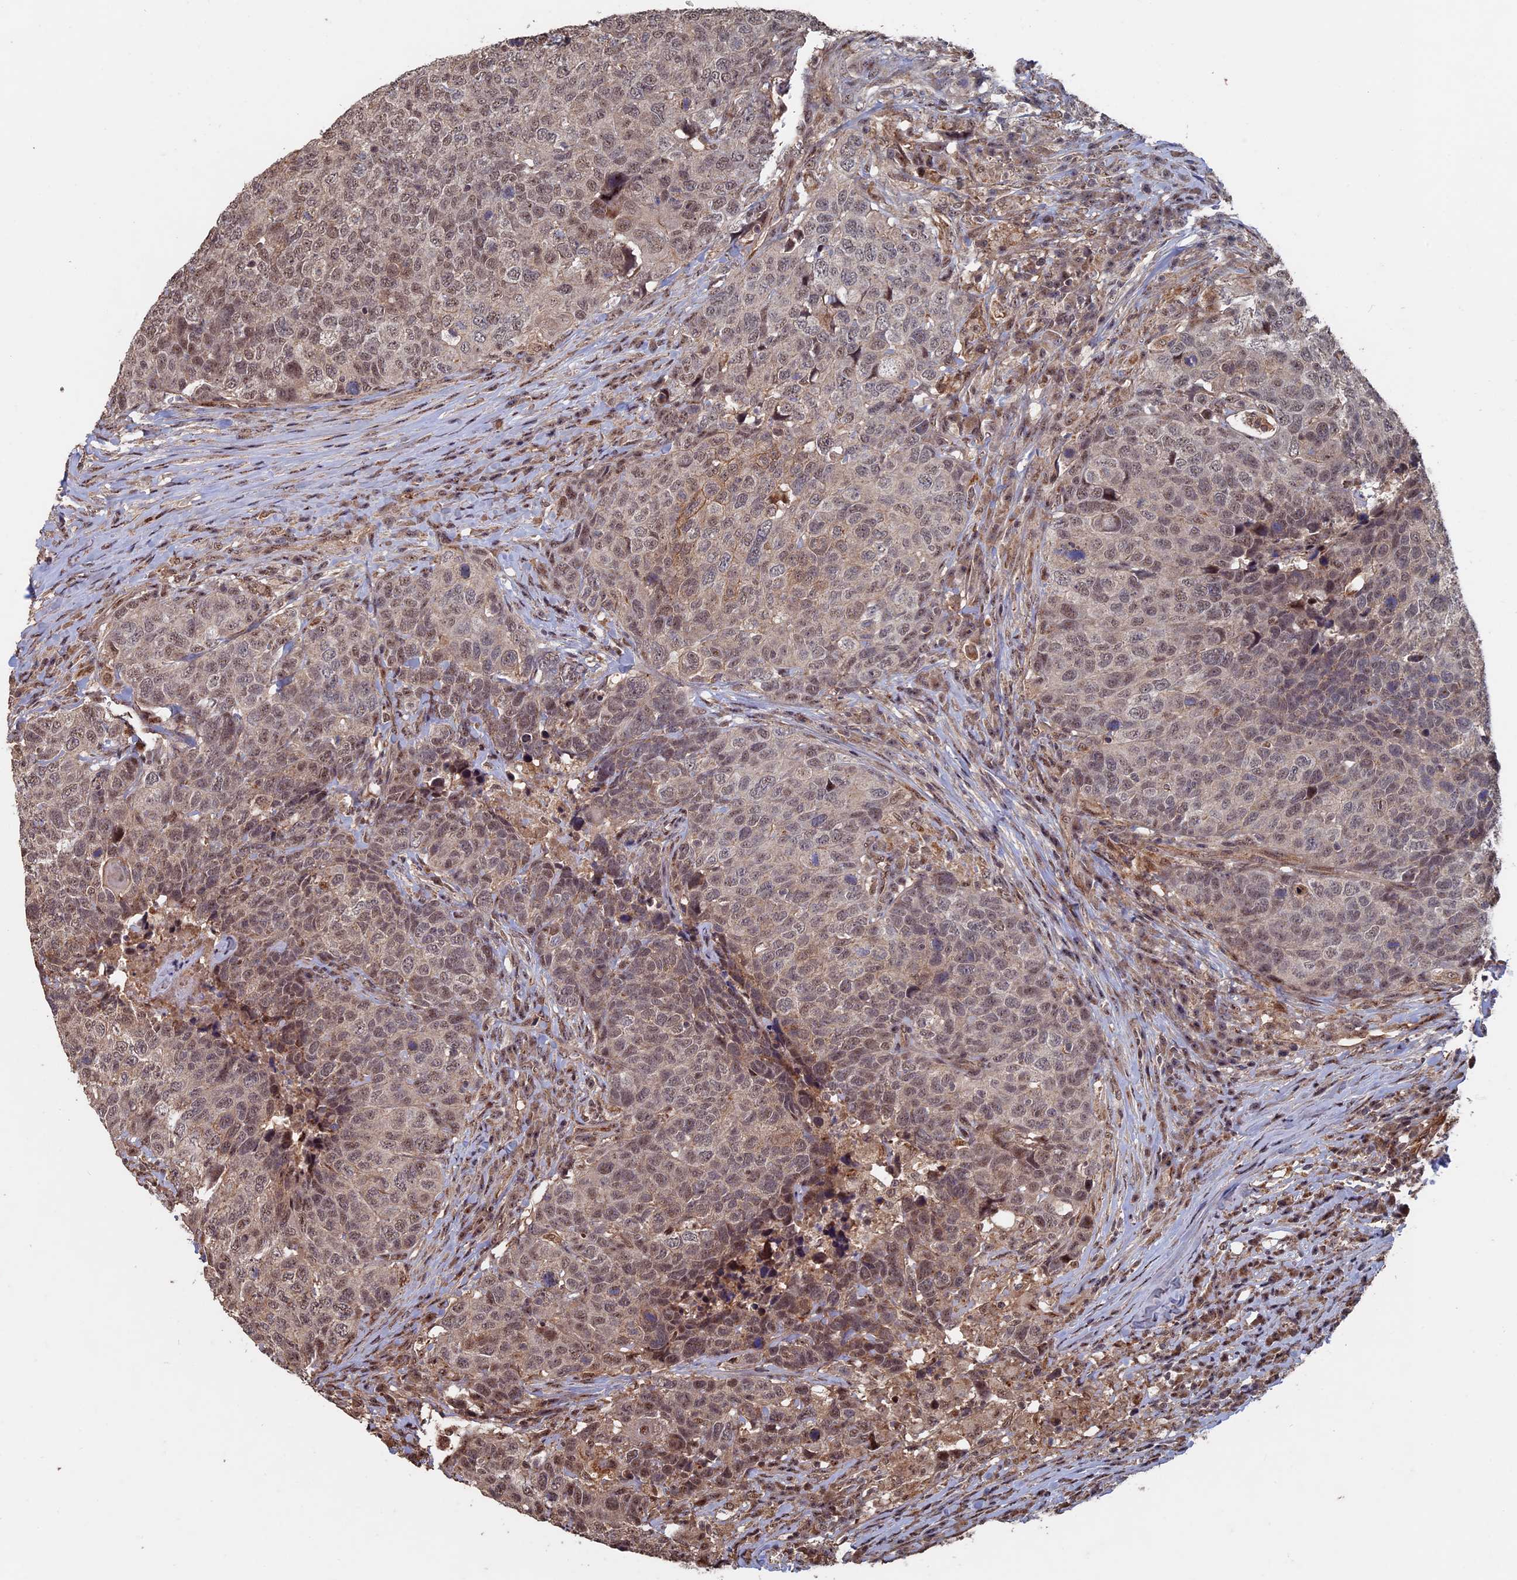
{"staining": {"intensity": "moderate", "quantity": ">75%", "location": "cytoplasmic/membranous,nuclear"}, "tissue": "head and neck cancer", "cell_type": "Tumor cells", "image_type": "cancer", "snomed": [{"axis": "morphology", "description": "Squamous cell carcinoma, NOS"}, {"axis": "topography", "description": "Head-Neck"}], "caption": "Tumor cells demonstrate medium levels of moderate cytoplasmic/membranous and nuclear positivity in about >75% of cells in head and neck cancer (squamous cell carcinoma).", "gene": "KIAA1328", "patient": {"sex": "male", "age": 66}}